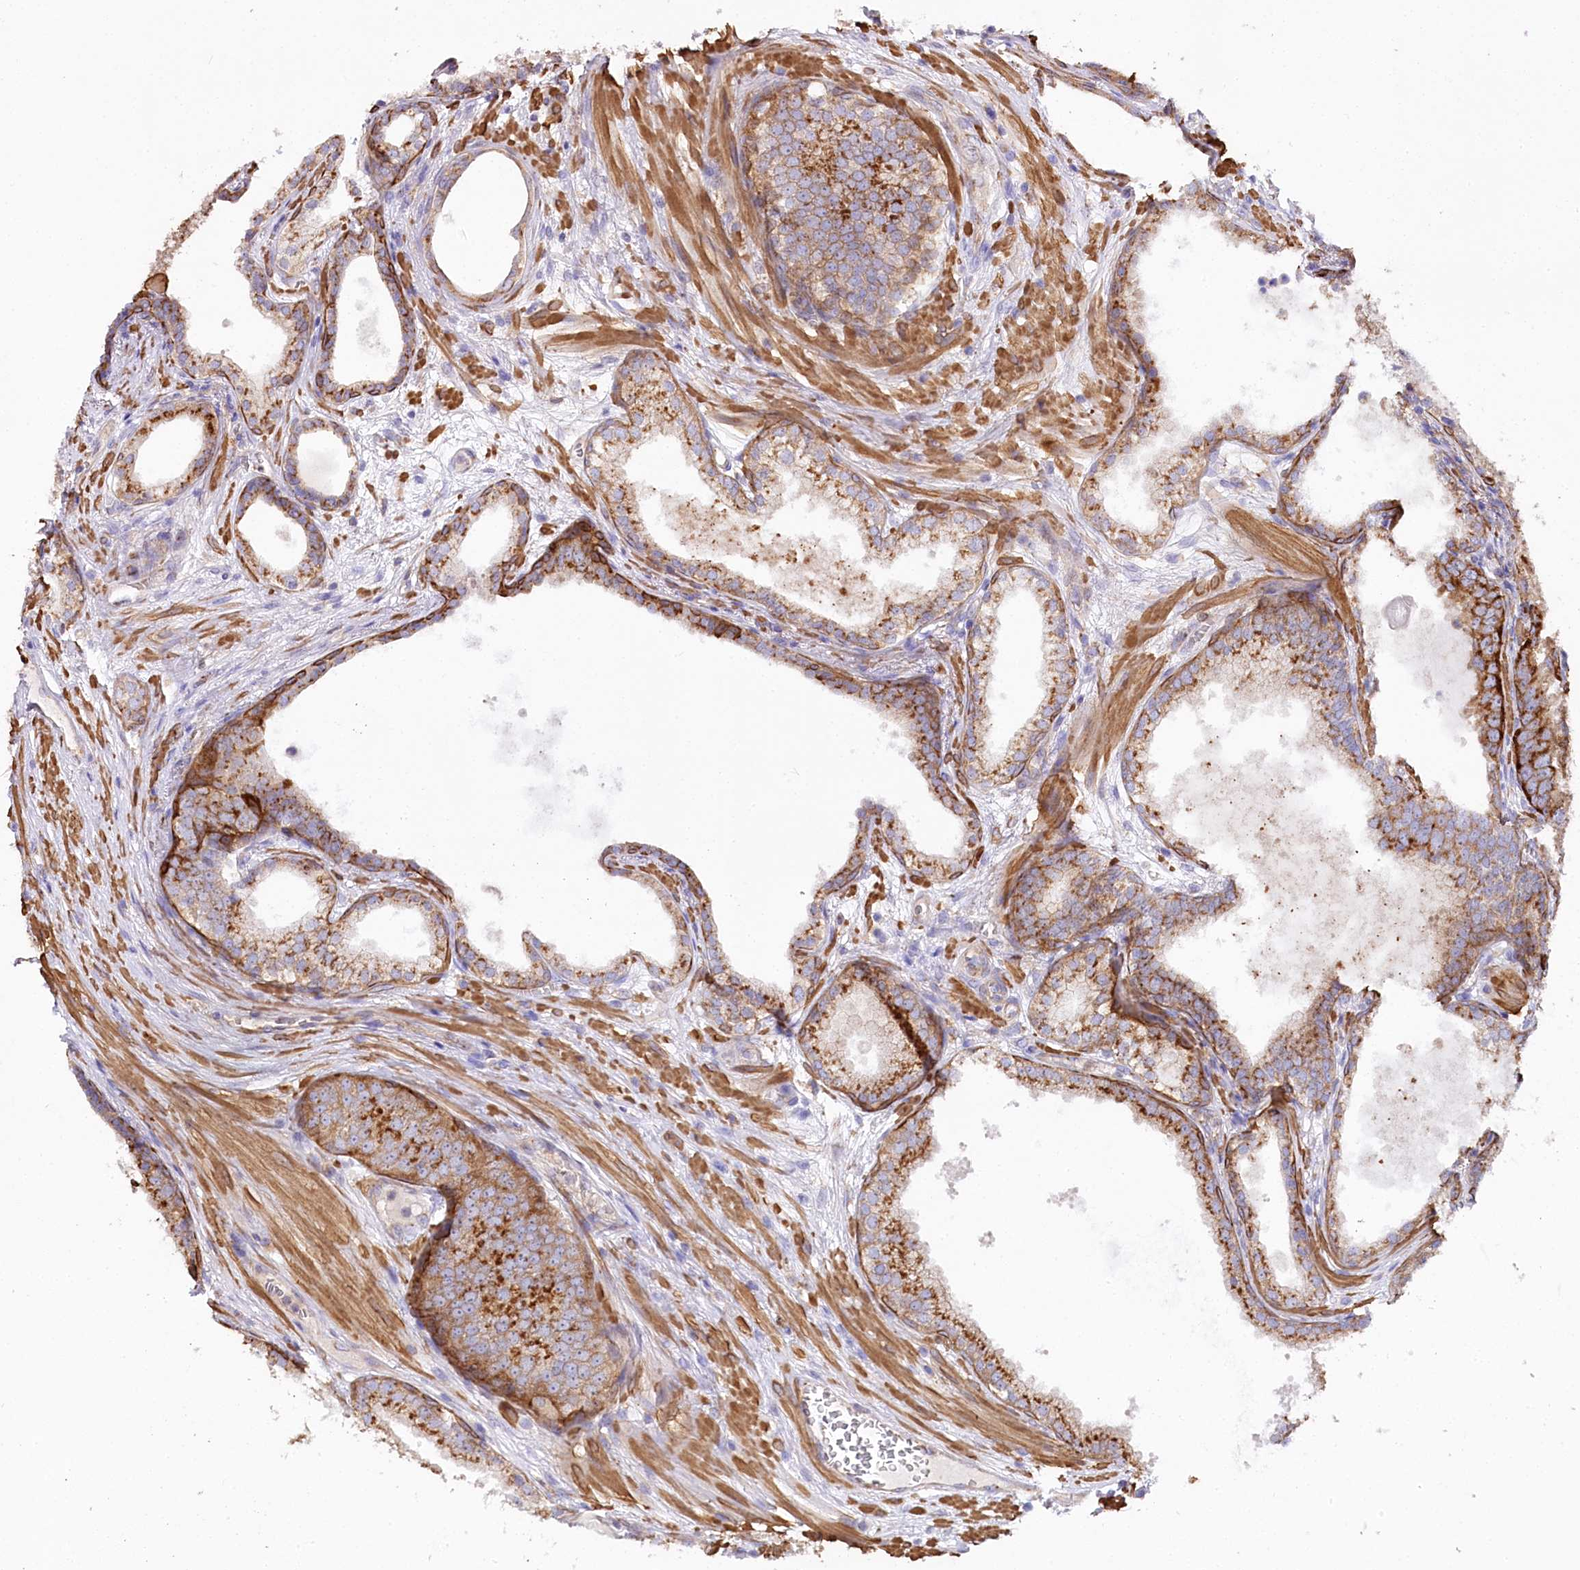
{"staining": {"intensity": "strong", "quantity": "25%-75%", "location": "cytoplasmic/membranous"}, "tissue": "prostate cancer", "cell_type": "Tumor cells", "image_type": "cancer", "snomed": [{"axis": "morphology", "description": "Adenocarcinoma, High grade"}, {"axis": "topography", "description": "Prostate"}], "caption": "Immunohistochemical staining of prostate high-grade adenocarcinoma shows high levels of strong cytoplasmic/membranous protein positivity in approximately 25%-75% of tumor cells.", "gene": "STX6", "patient": {"sex": "male", "age": 69}}